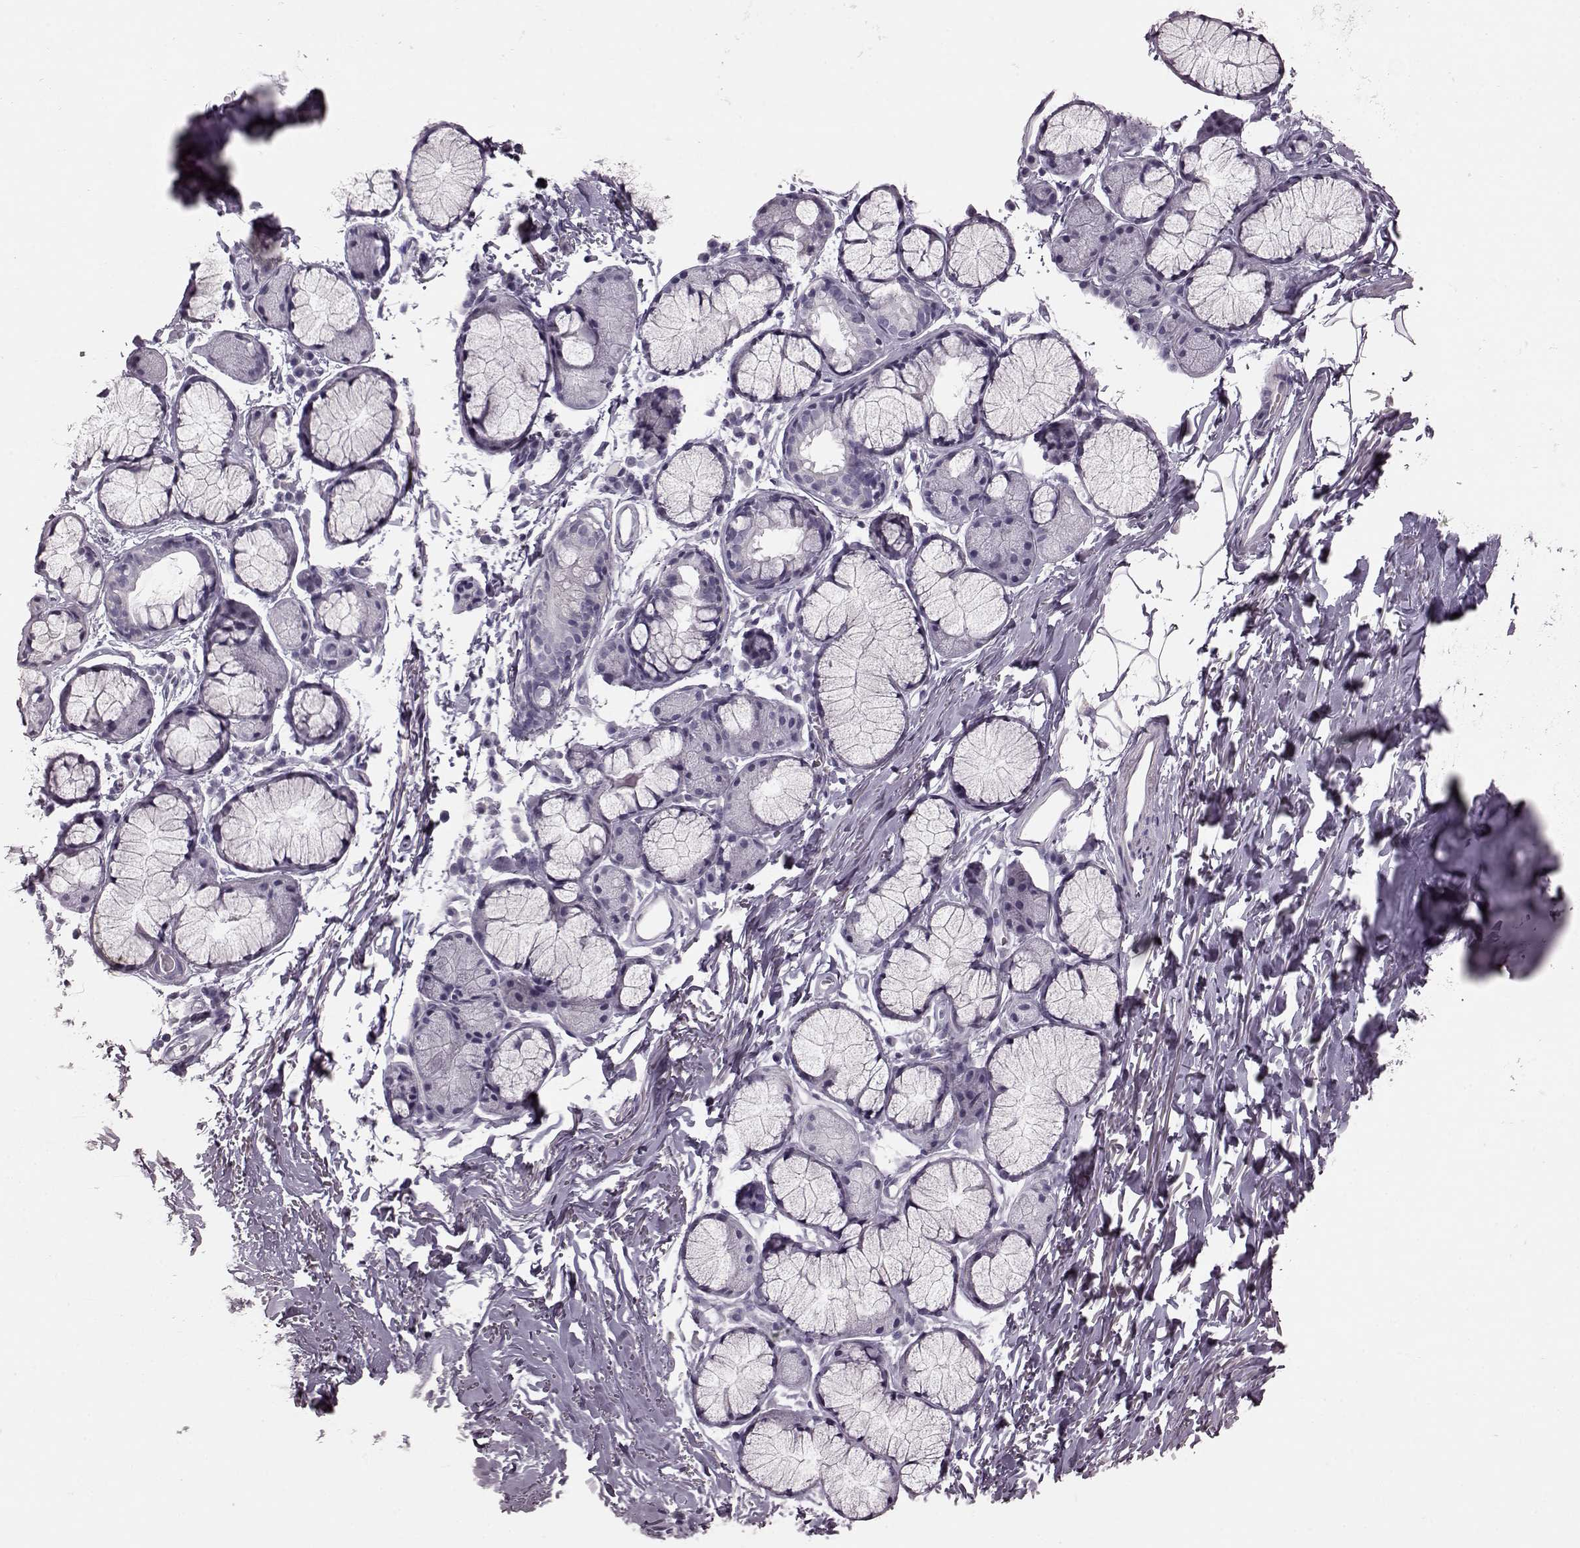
{"staining": {"intensity": "negative", "quantity": "none", "location": "none"}, "tissue": "adipose tissue", "cell_type": "Adipocytes", "image_type": "normal", "snomed": [{"axis": "morphology", "description": "Normal tissue, NOS"}, {"axis": "topography", "description": "Cartilage tissue"}, {"axis": "topography", "description": "Bronchus"}], "caption": "The histopathology image demonstrates no significant staining in adipocytes of adipose tissue.", "gene": "CRYBA2", "patient": {"sex": "female", "age": 79}}